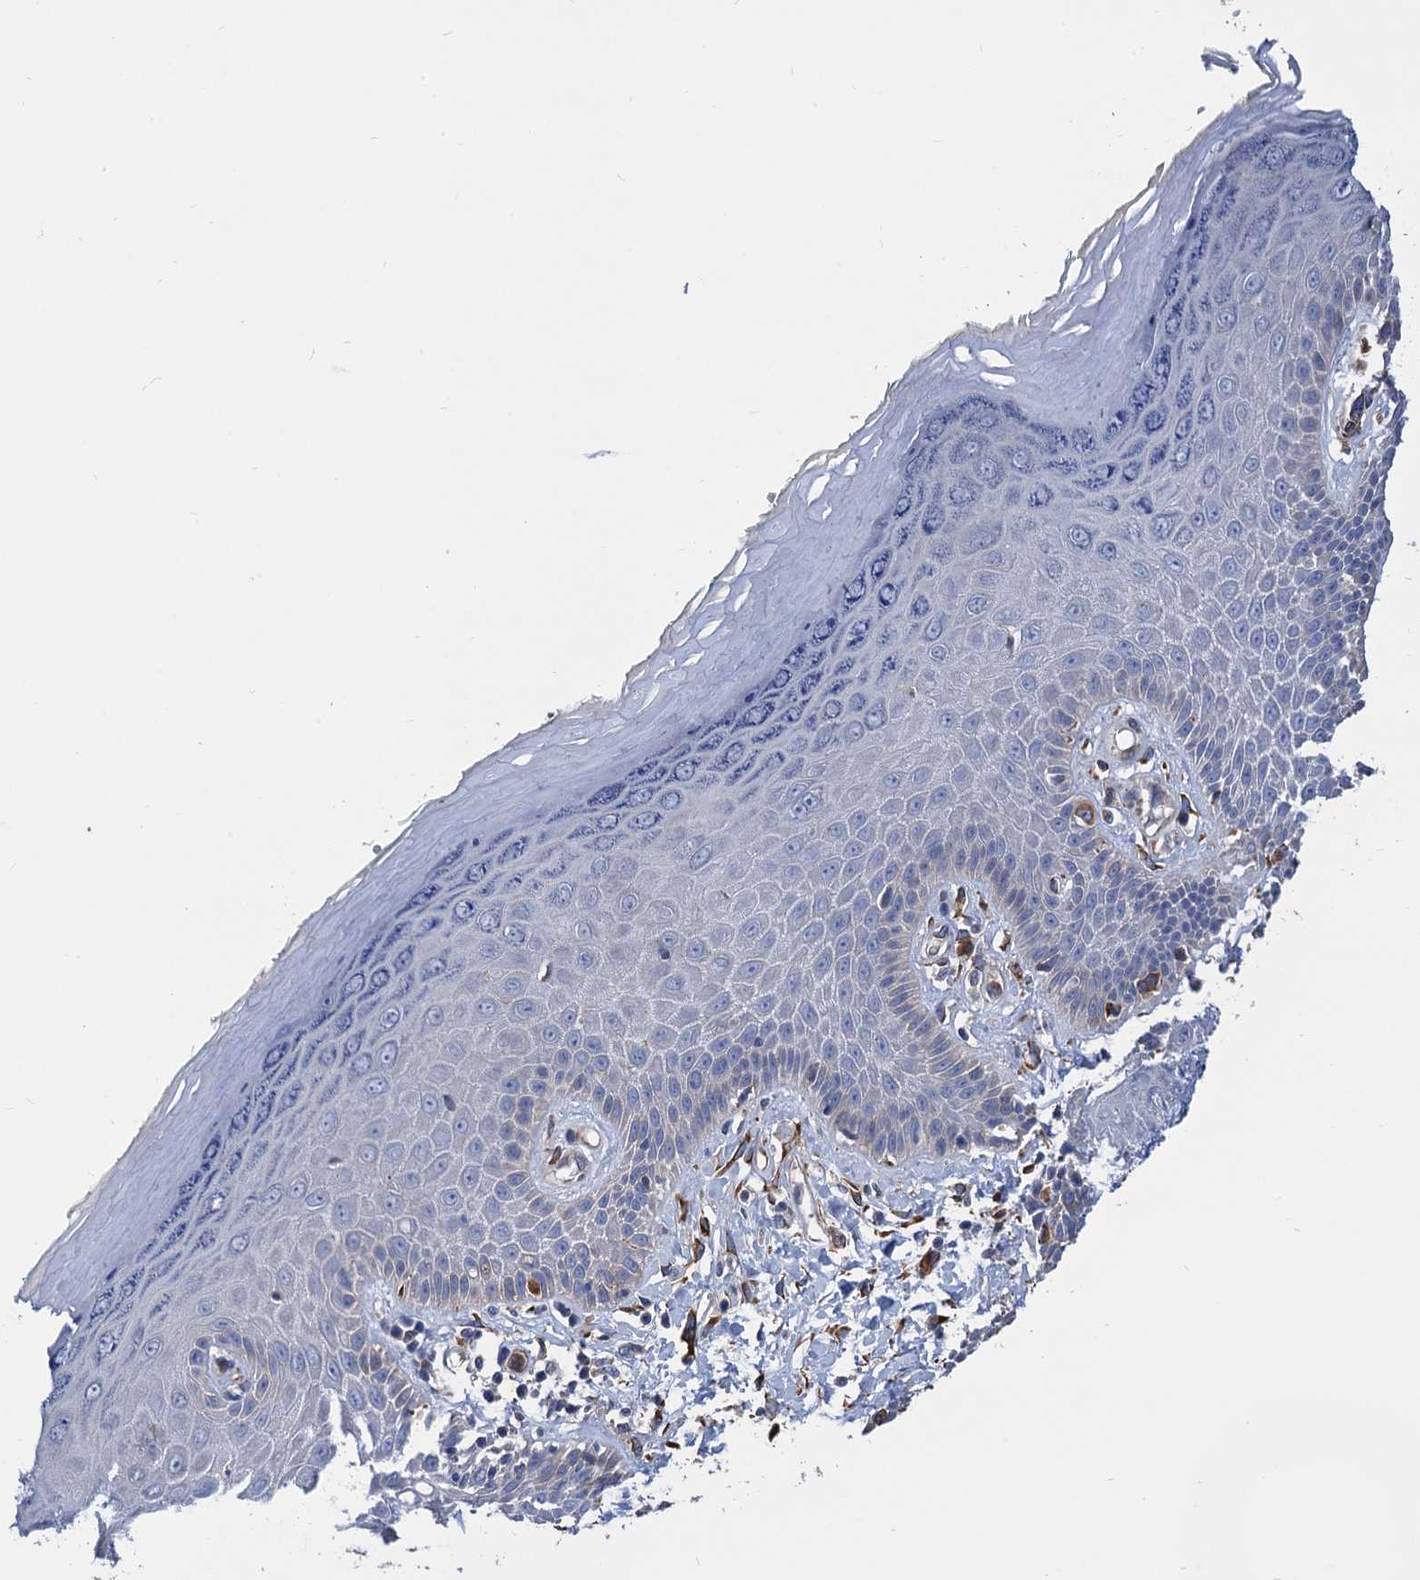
{"staining": {"intensity": "weak", "quantity": "25%-75%", "location": "cytoplasmic/membranous"}, "tissue": "skin", "cell_type": "Epidermal cells", "image_type": "normal", "snomed": [{"axis": "morphology", "description": "Normal tissue, NOS"}, {"axis": "topography", "description": "Anal"}], "caption": "Skin was stained to show a protein in brown. There is low levels of weak cytoplasmic/membranous expression in approximately 25%-75% of epidermal cells.", "gene": "CNNM1", "patient": {"sex": "male", "age": 78}}